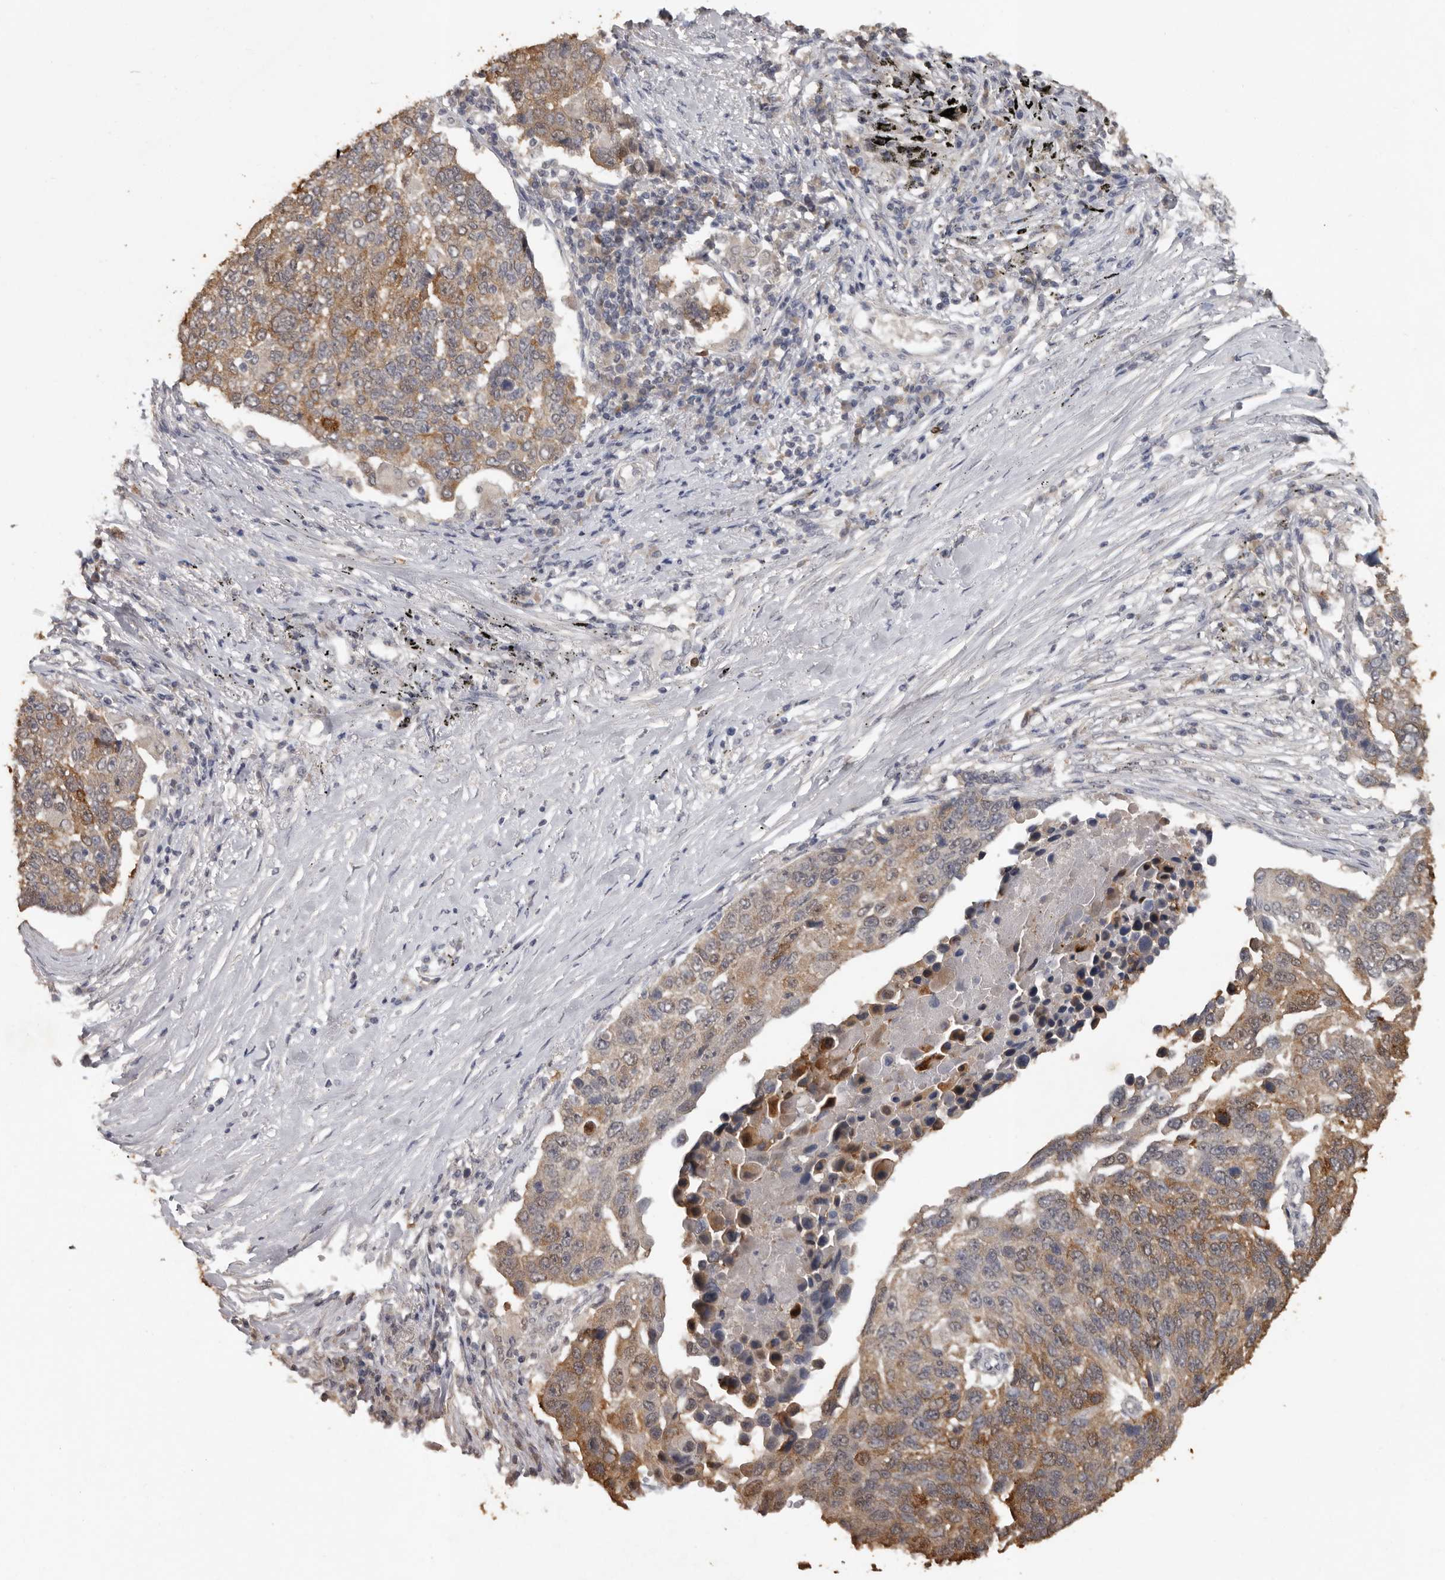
{"staining": {"intensity": "moderate", "quantity": ">75%", "location": "cytoplasmic/membranous"}, "tissue": "lung cancer", "cell_type": "Tumor cells", "image_type": "cancer", "snomed": [{"axis": "morphology", "description": "Squamous cell carcinoma, NOS"}, {"axis": "topography", "description": "Lung"}], "caption": "Brown immunohistochemical staining in lung squamous cell carcinoma demonstrates moderate cytoplasmic/membranous staining in about >75% of tumor cells.", "gene": "MTF1", "patient": {"sex": "male", "age": 66}}